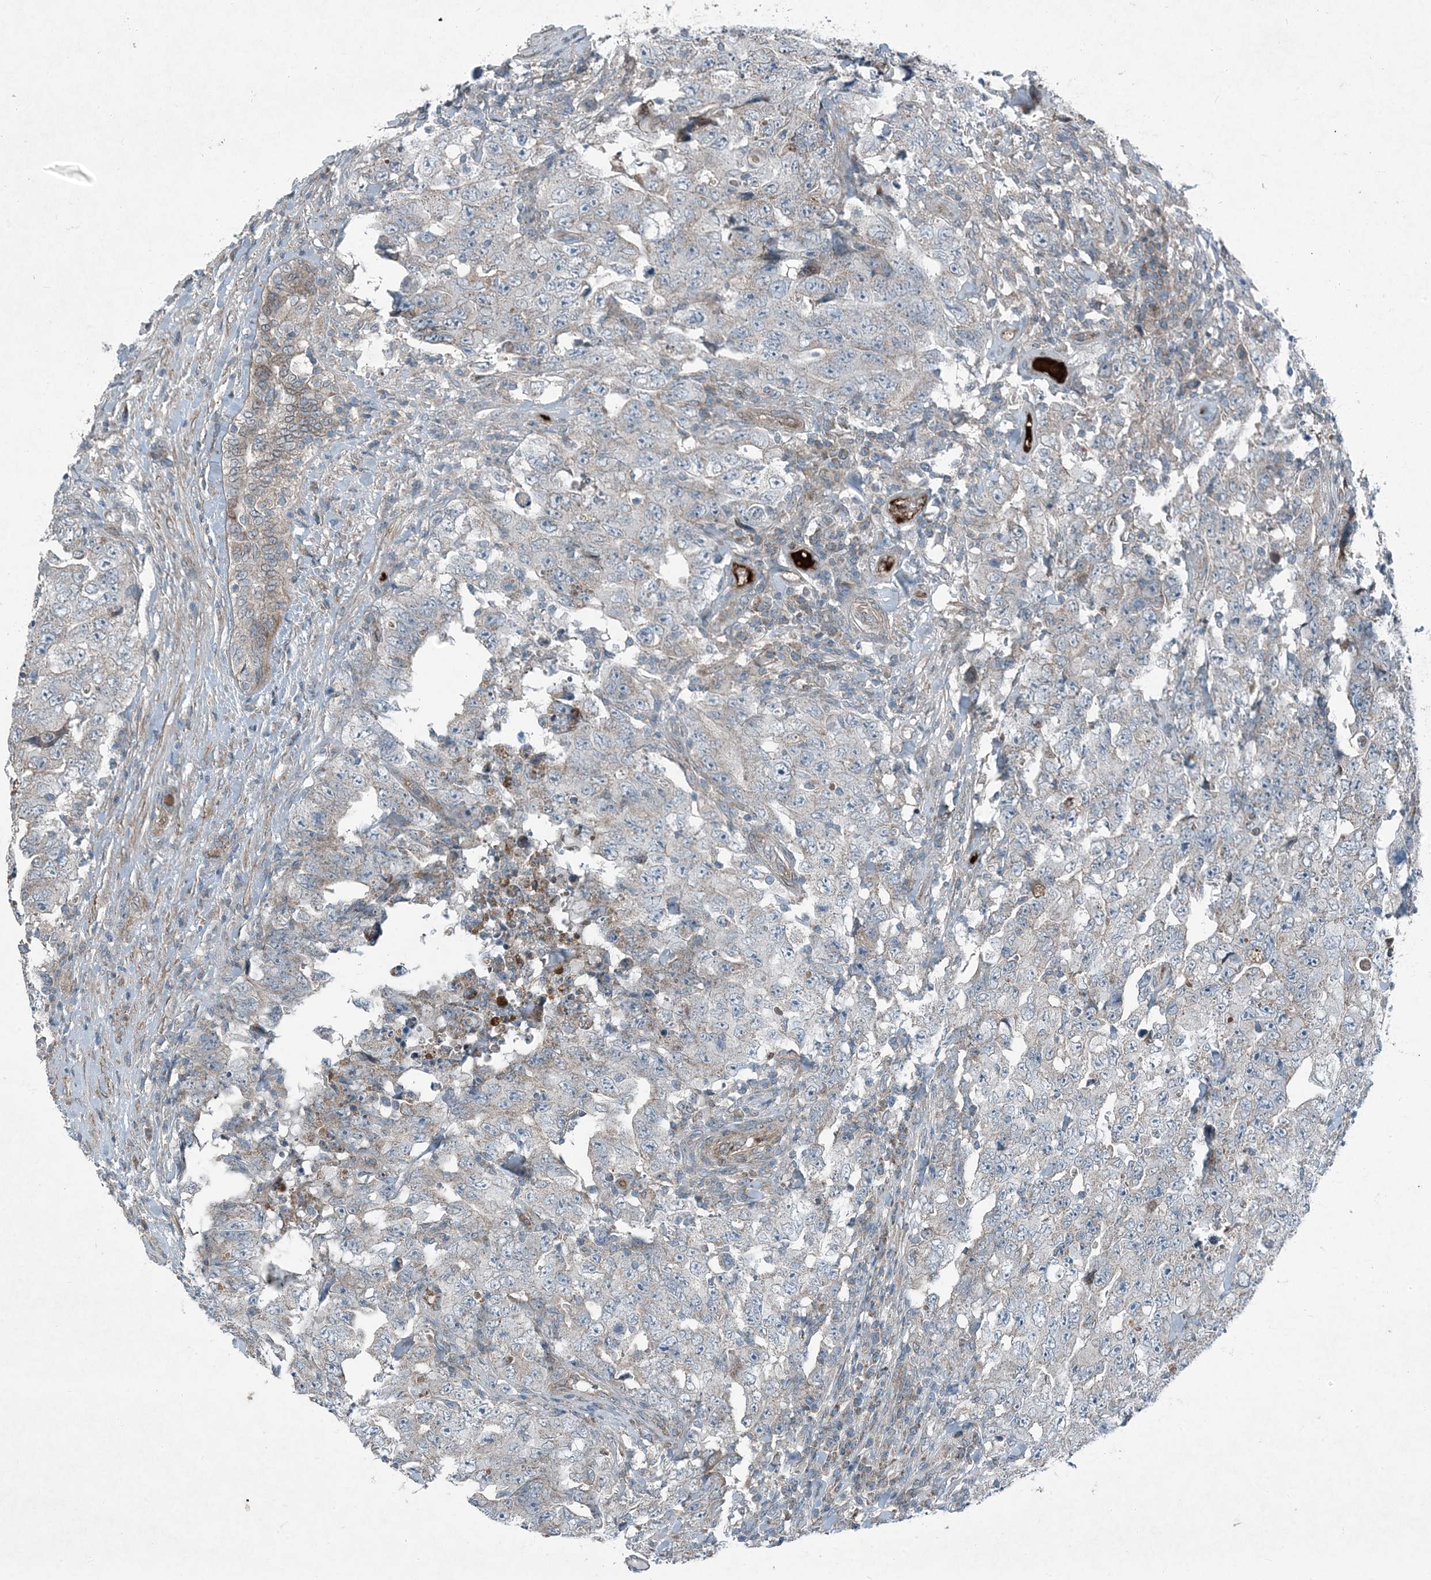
{"staining": {"intensity": "negative", "quantity": "none", "location": "none"}, "tissue": "testis cancer", "cell_type": "Tumor cells", "image_type": "cancer", "snomed": [{"axis": "morphology", "description": "Carcinoma, Embryonal, NOS"}, {"axis": "topography", "description": "Testis"}], "caption": "This is a histopathology image of immunohistochemistry staining of testis embryonal carcinoma, which shows no staining in tumor cells.", "gene": "APOM", "patient": {"sex": "male", "age": 26}}